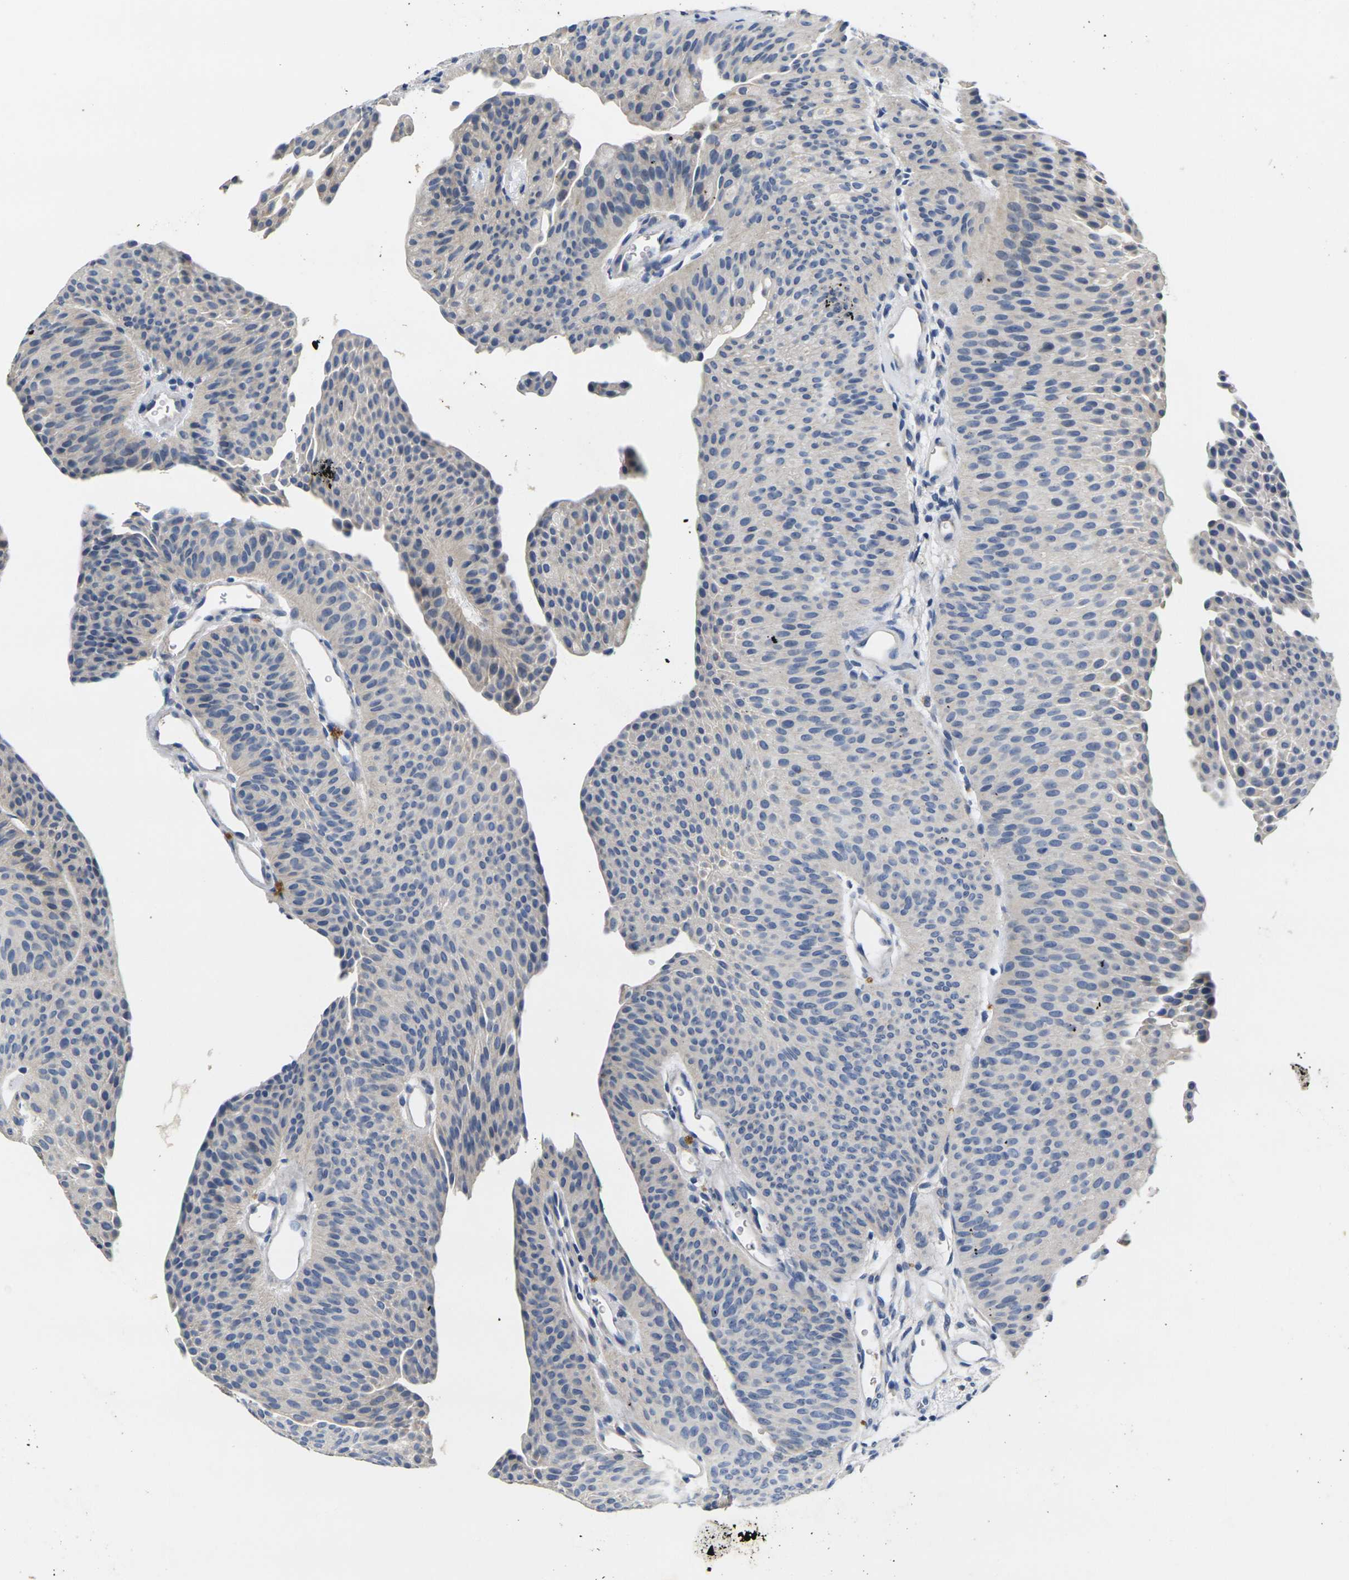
{"staining": {"intensity": "weak", "quantity": "<25%", "location": "cytoplasmic/membranous"}, "tissue": "urothelial cancer", "cell_type": "Tumor cells", "image_type": "cancer", "snomed": [{"axis": "morphology", "description": "Urothelial carcinoma, Low grade"}, {"axis": "topography", "description": "Urinary bladder"}], "caption": "Immunohistochemistry (IHC) of urothelial cancer reveals no expression in tumor cells.", "gene": "NOCT", "patient": {"sex": "female", "age": 60}}